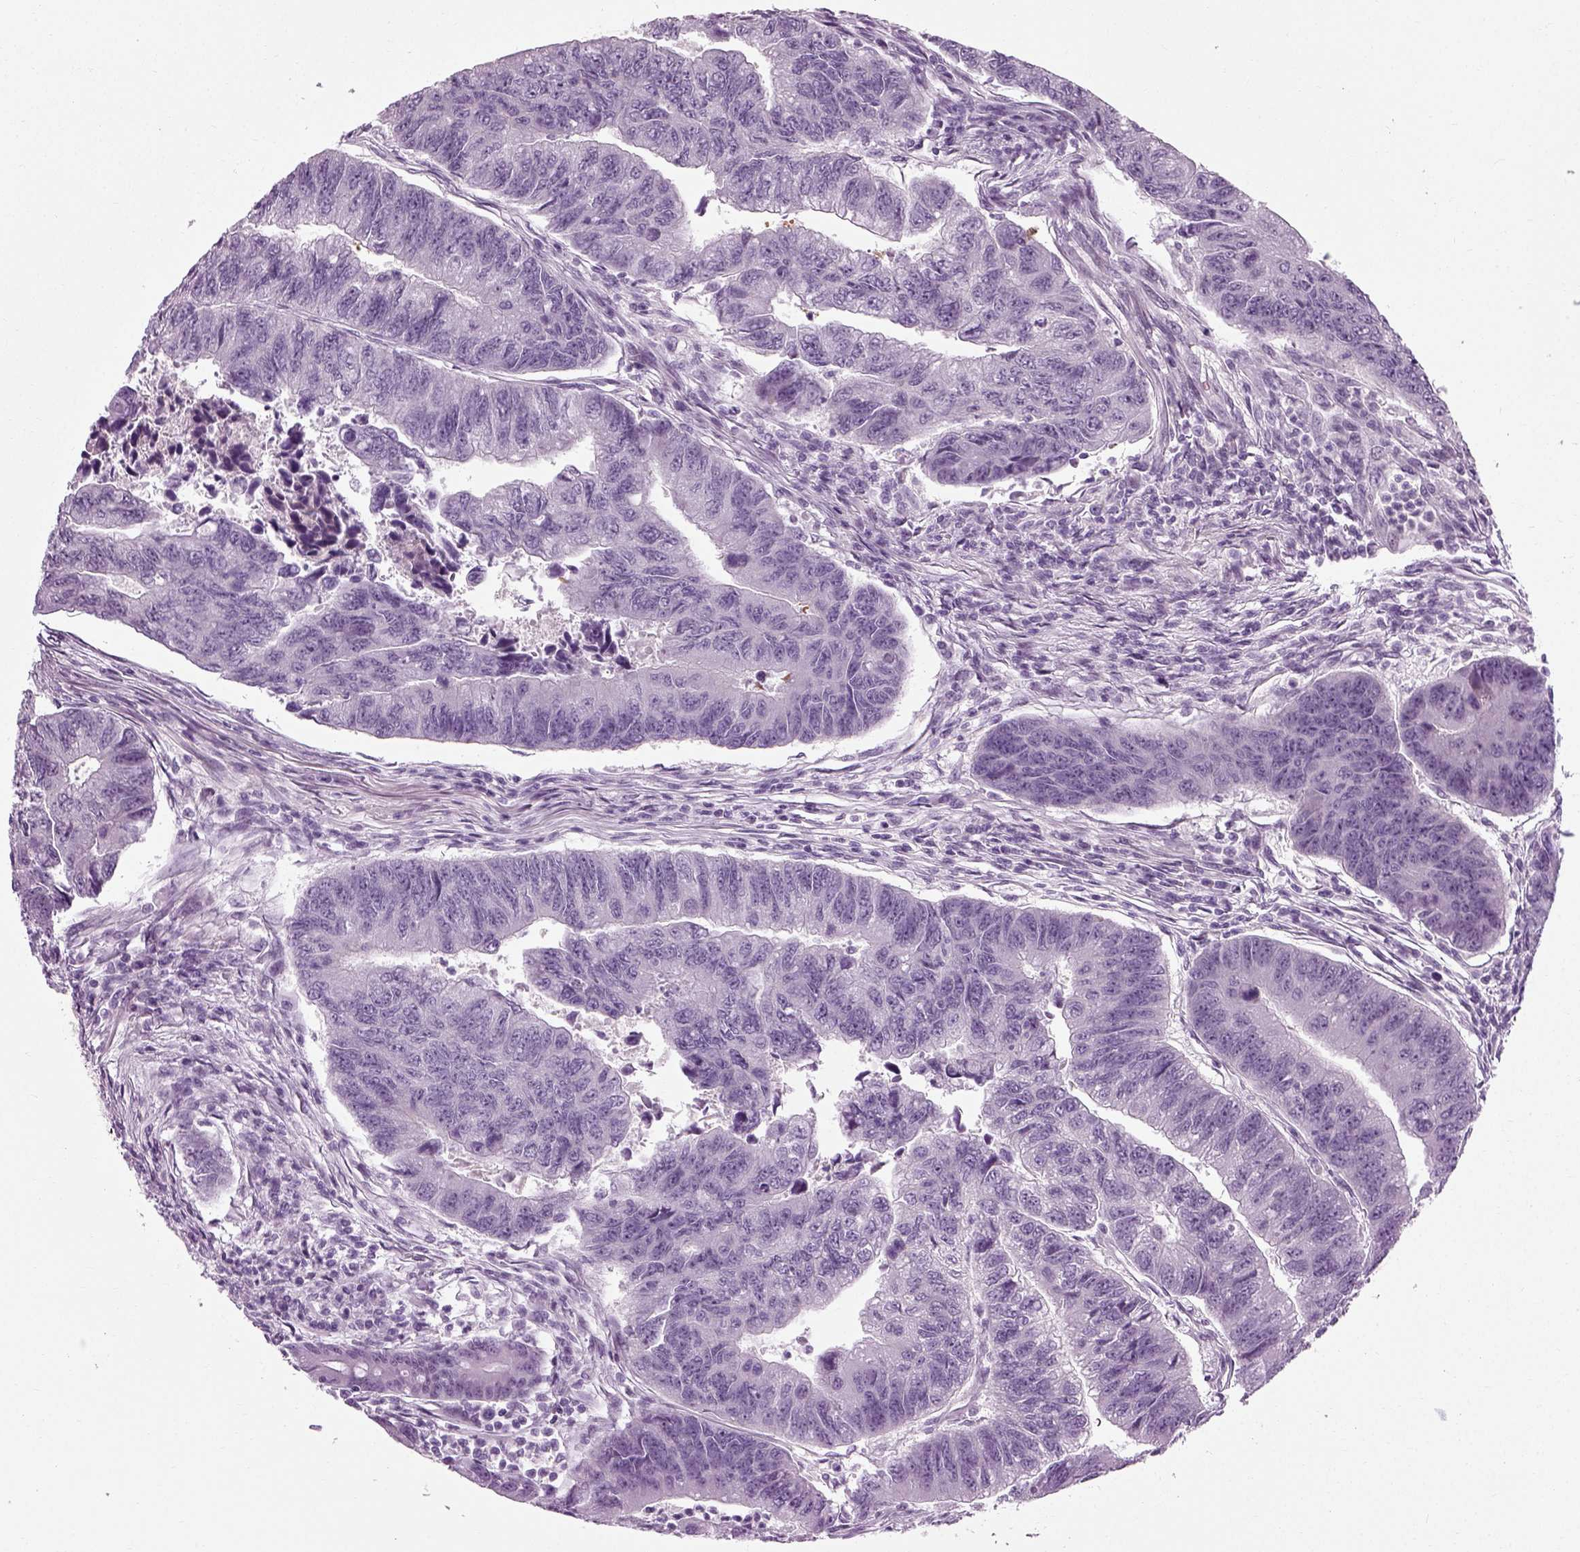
{"staining": {"intensity": "negative", "quantity": "none", "location": "none"}, "tissue": "colorectal cancer", "cell_type": "Tumor cells", "image_type": "cancer", "snomed": [{"axis": "morphology", "description": "Adenocarcinoma, NOS"}, {"axis": "topography", "description": "Colon"}], "caption": "DAB immunohistochemical staining of adenocarcinoma (colorectal) demonstrates no significant positivity in tumor cells.", "gene": "SCG5", "patient": {"sex": "female", "age": 65}}